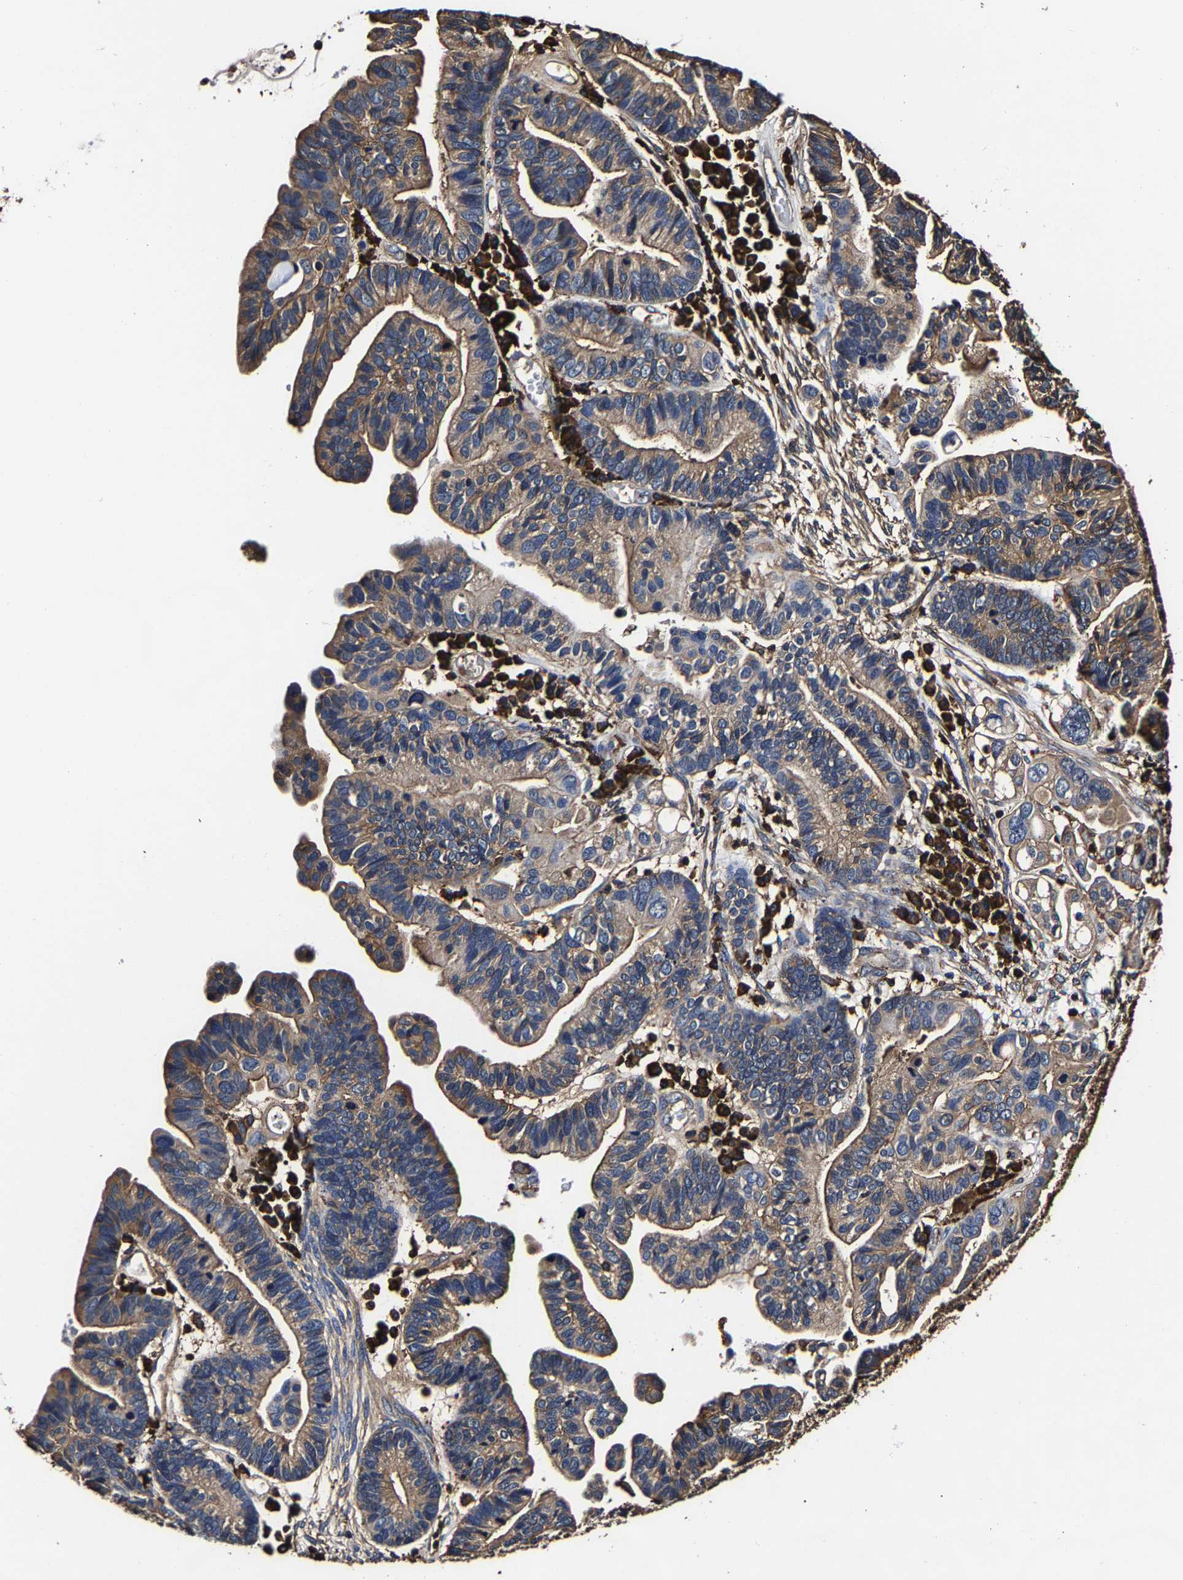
{"staining": {"intensity": "weak", "quantity": ">75%", "location": "cytoplasmic/membranous"}, "tissue": "ovarian cancer", "cell_type": "Tumor cells", "image_type": "cancer", "snomed": [{"axis": "morphology", "description": "Cystadenocarcinoma, serous, NOS"}, {"axis": "topography", "description": "Ovary"}], "caption": "A histopathology image showing weak cytoplasmic/membranous expression in about >75% of tumor cells in serous cystadenocarcinoma (ovarian), as visualized by brown immunohistochemical staining.", "gene": "SSH3", "patient": {"sex": "female", "age": 56}}